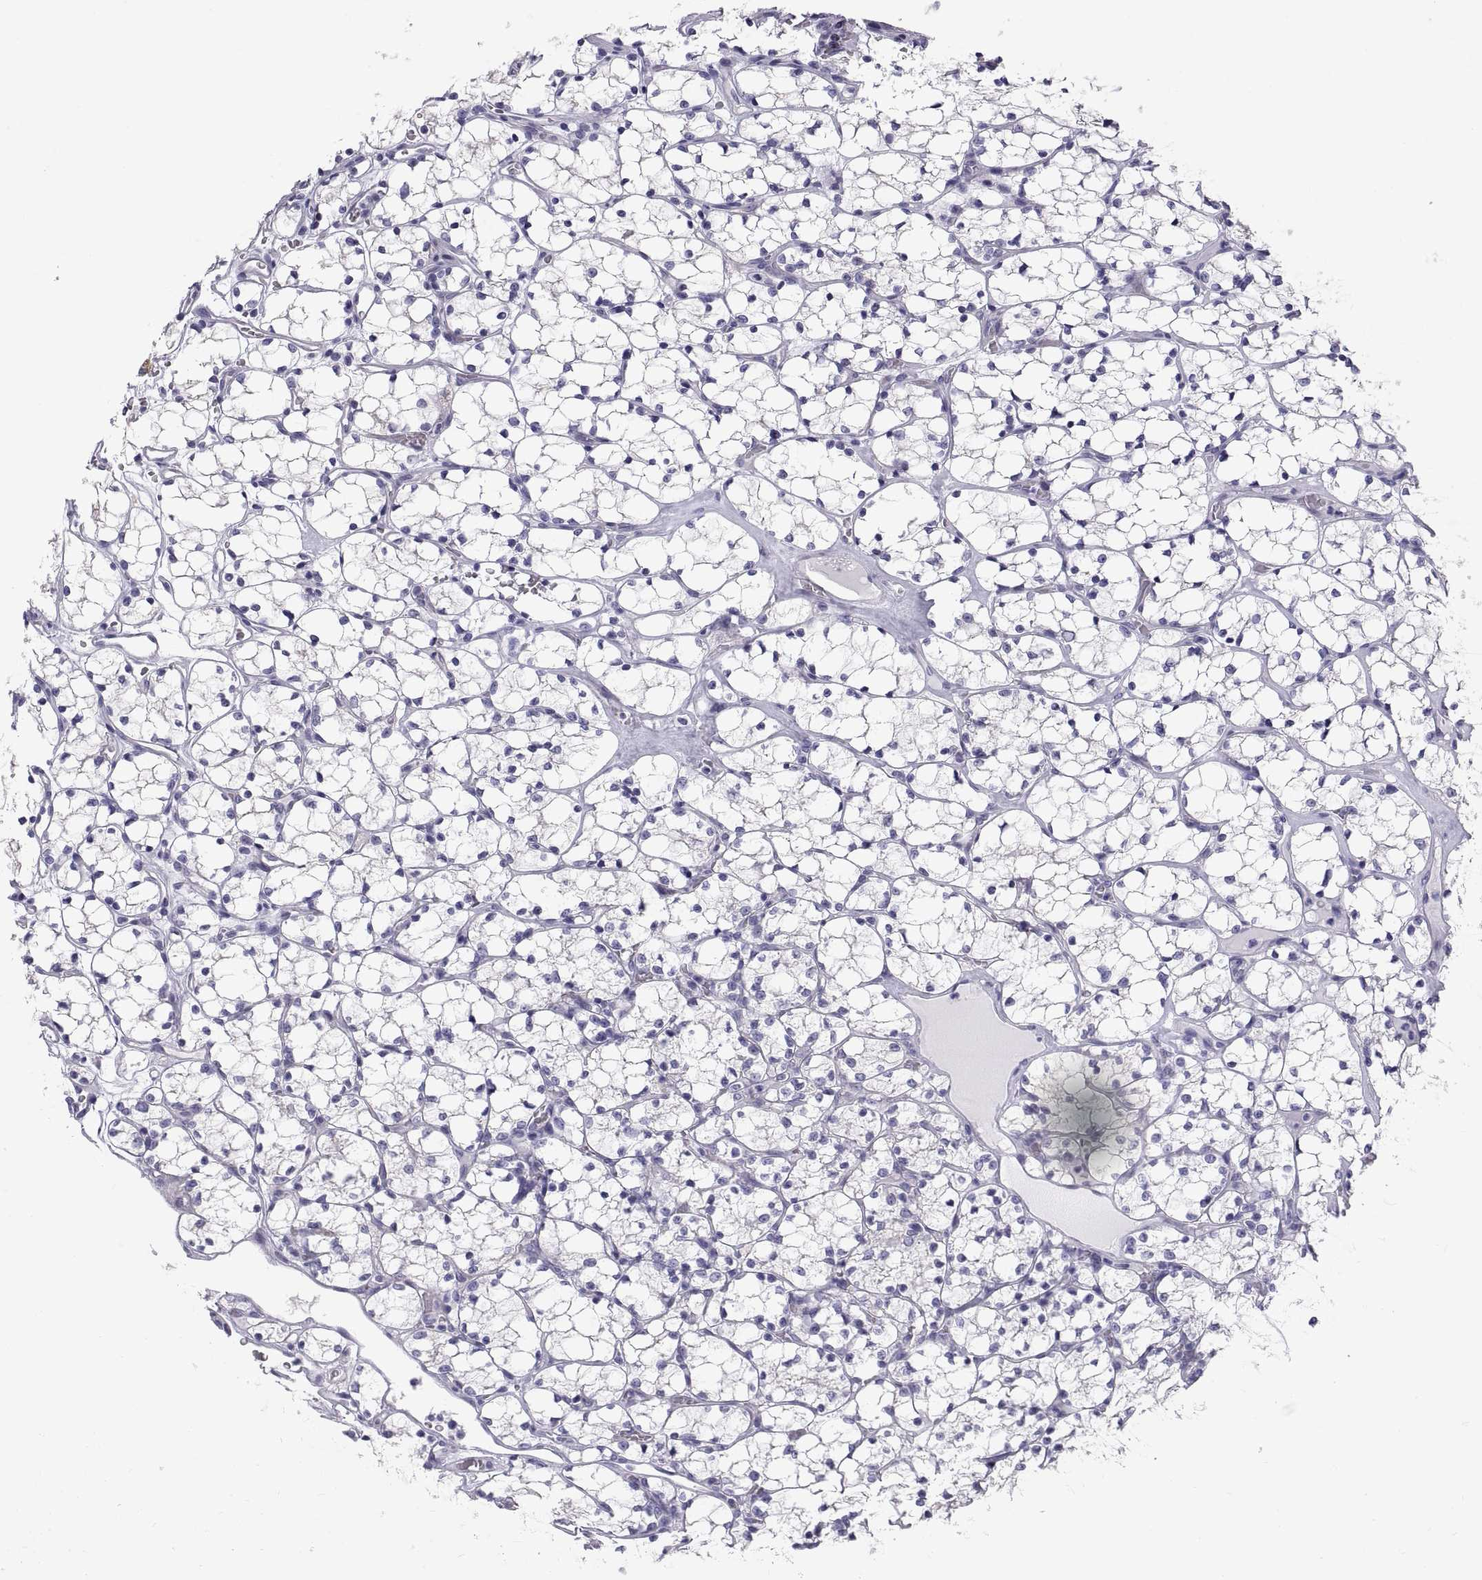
{"staining": {"intensity": "negative", "quantity": "none", "location": "none"}, "tissue": "renal cancer", "cell_type": "Tumor cells", "image_type": "cancer", "snomed": [{"axis": "morphology", "description": "Adenocarcinoma, NOS"}, {"axis": "topography", "description": "Kidney"}], "caption": "The image displays no significant positivity in tumor cells of renal adenocarcinoma. (Brightfield microscopy of DAB immunohistochemistry at high magnification).", "gene": "FAM170A", "patient": {"sex": "female", "age": 69}}